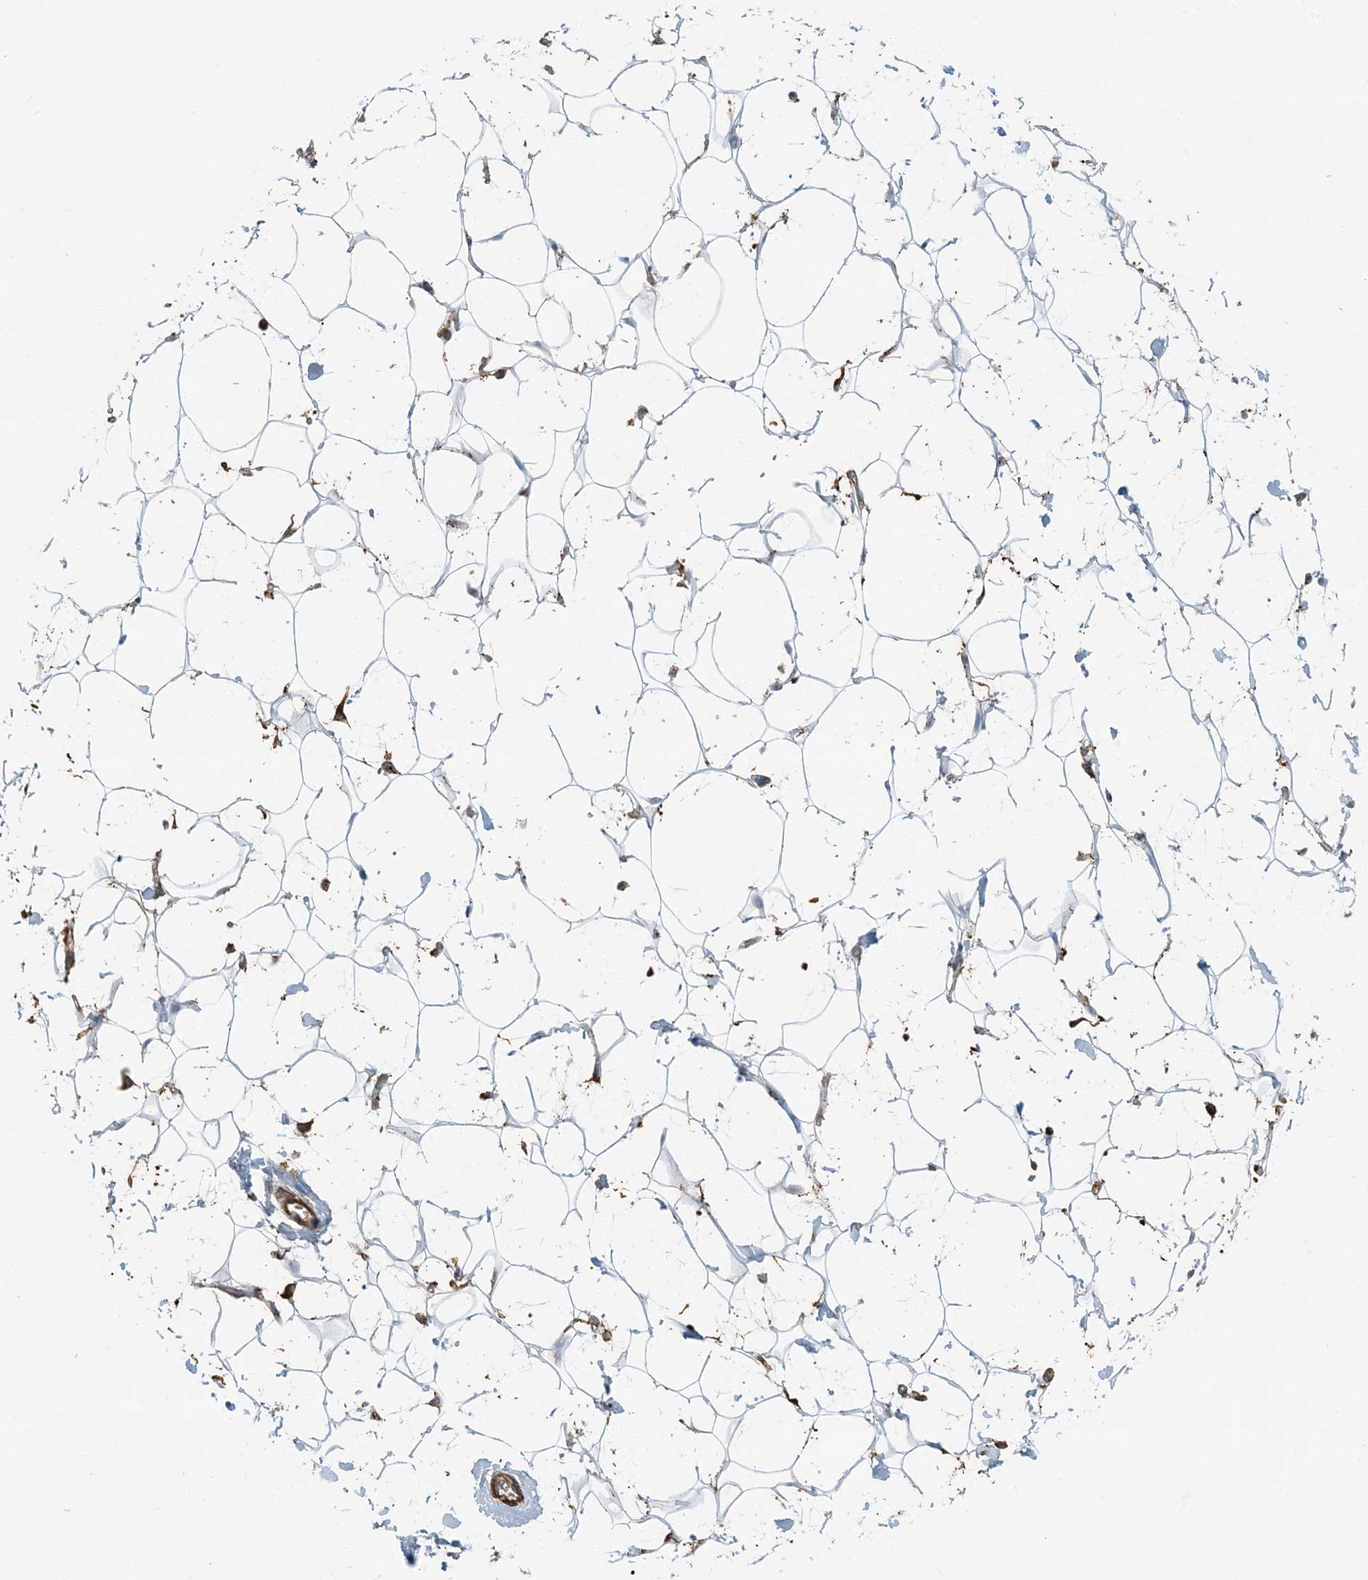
{"staining": {"intensity": "negative", "quantity": "none", "location": "none"}, "tissue": "adipose tissue", "cell_type": "Adipocytes", "image_type": "normal", "snomed": [{"axis": "morphology", "description": "Normal tissue, NOS"}, {"axis": "topography", "description": "Breast"}], "caption": "Immunohistochemical staining of benign human adipose tissue exhibits no significant staining in adipocytes. The staining was performed using DAB to visualize the protein expression in brown, while the nuclei were stained in blue with hematoxylin (Magnification: 20x).", "gene": "APOBEC3C", "patient": {"sex": "female", "age": 26}}